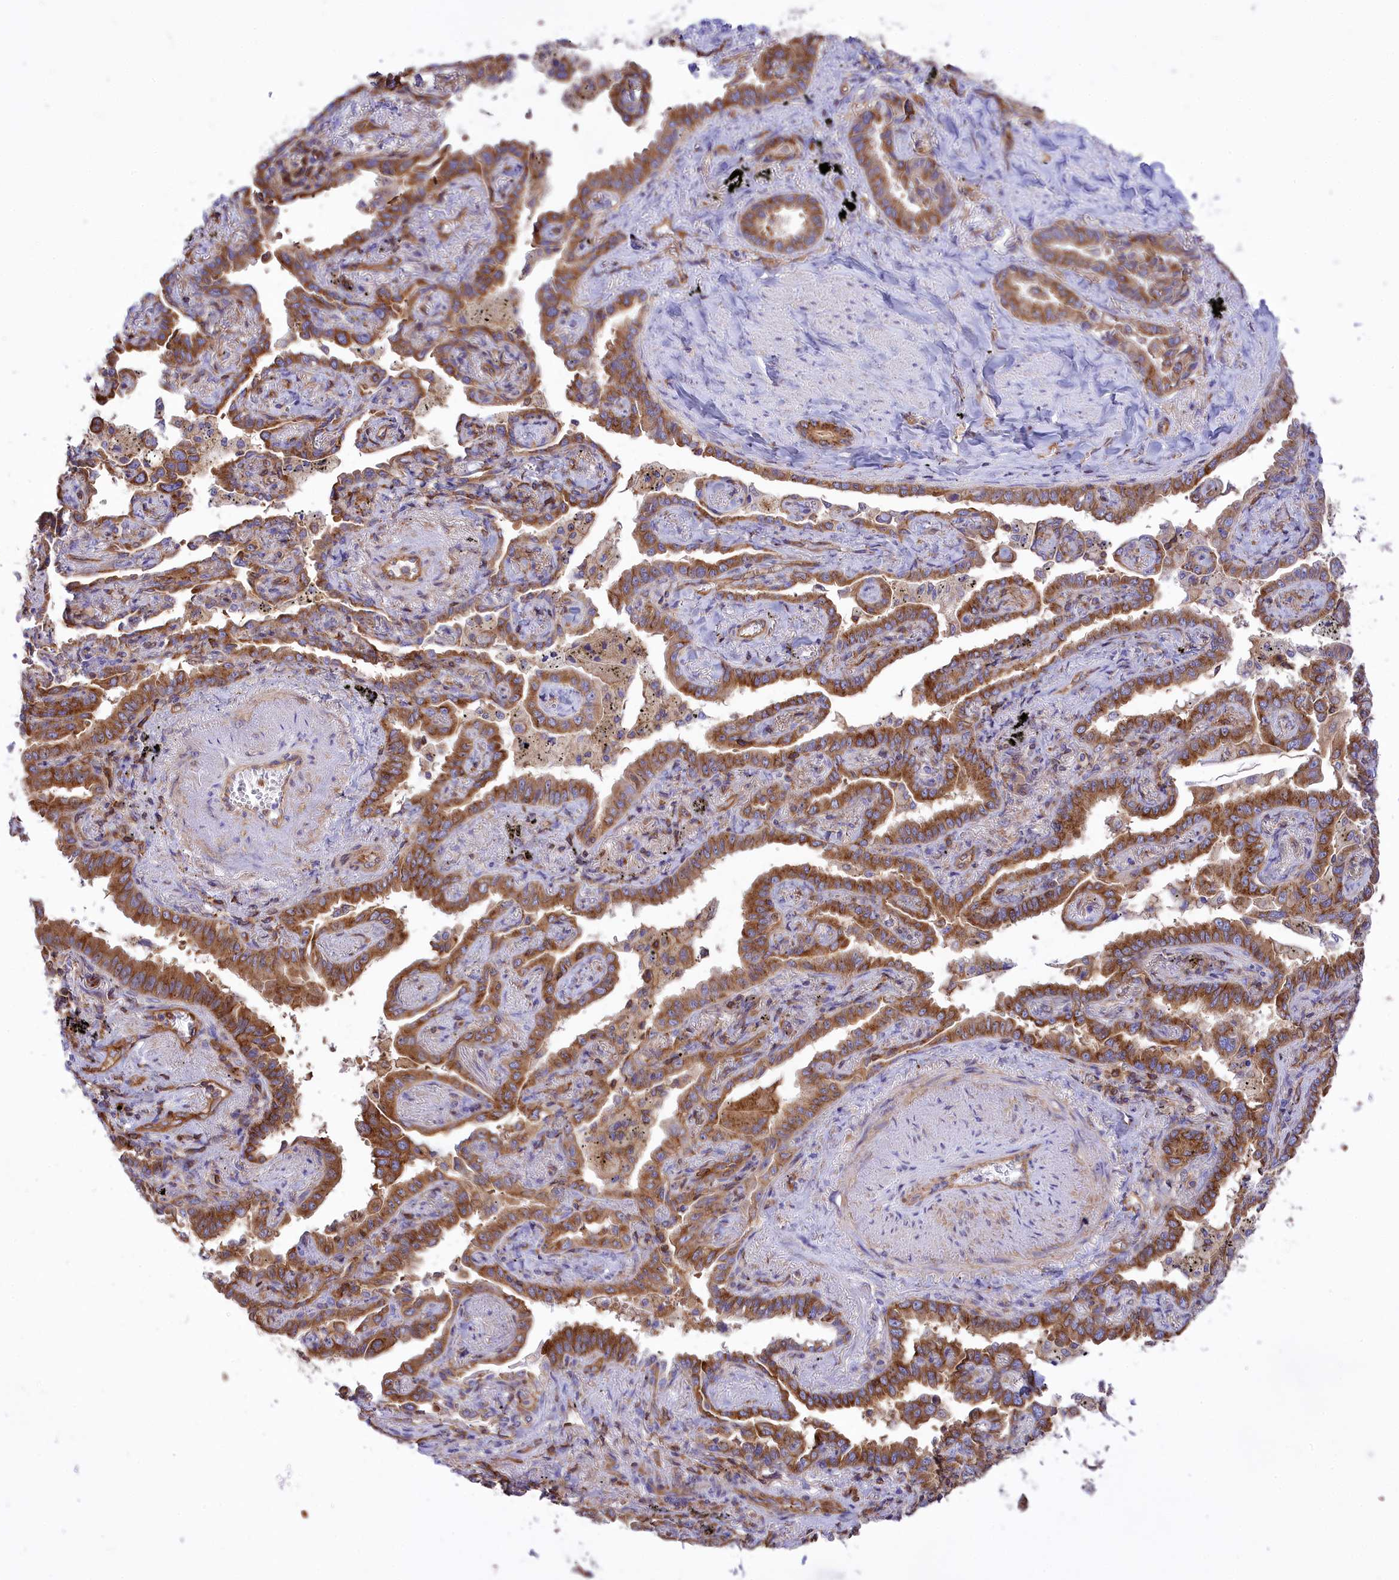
{"staining": {"intensity": "moderate", "quantity": ">75%", "location": "cytoplasmic/membranous"}, "tissue": "lung cancer", "cell_type": "Tumor cells", "image_type": "cancer", "snomed": [{"axis": "morphology", "description": "Adenocarcinoma, NOS"}, {"axis": "topography", "description": "Lung"}], "caption": "DAB immunohistochemical staining of adenocarcinoma (lung) displays moderate cytoplasmic/membranous protein positivity in approximately >75% of tumor cells.", "gene": "SEPTIN9", "patient": {"sex": "male", "age": 67}}